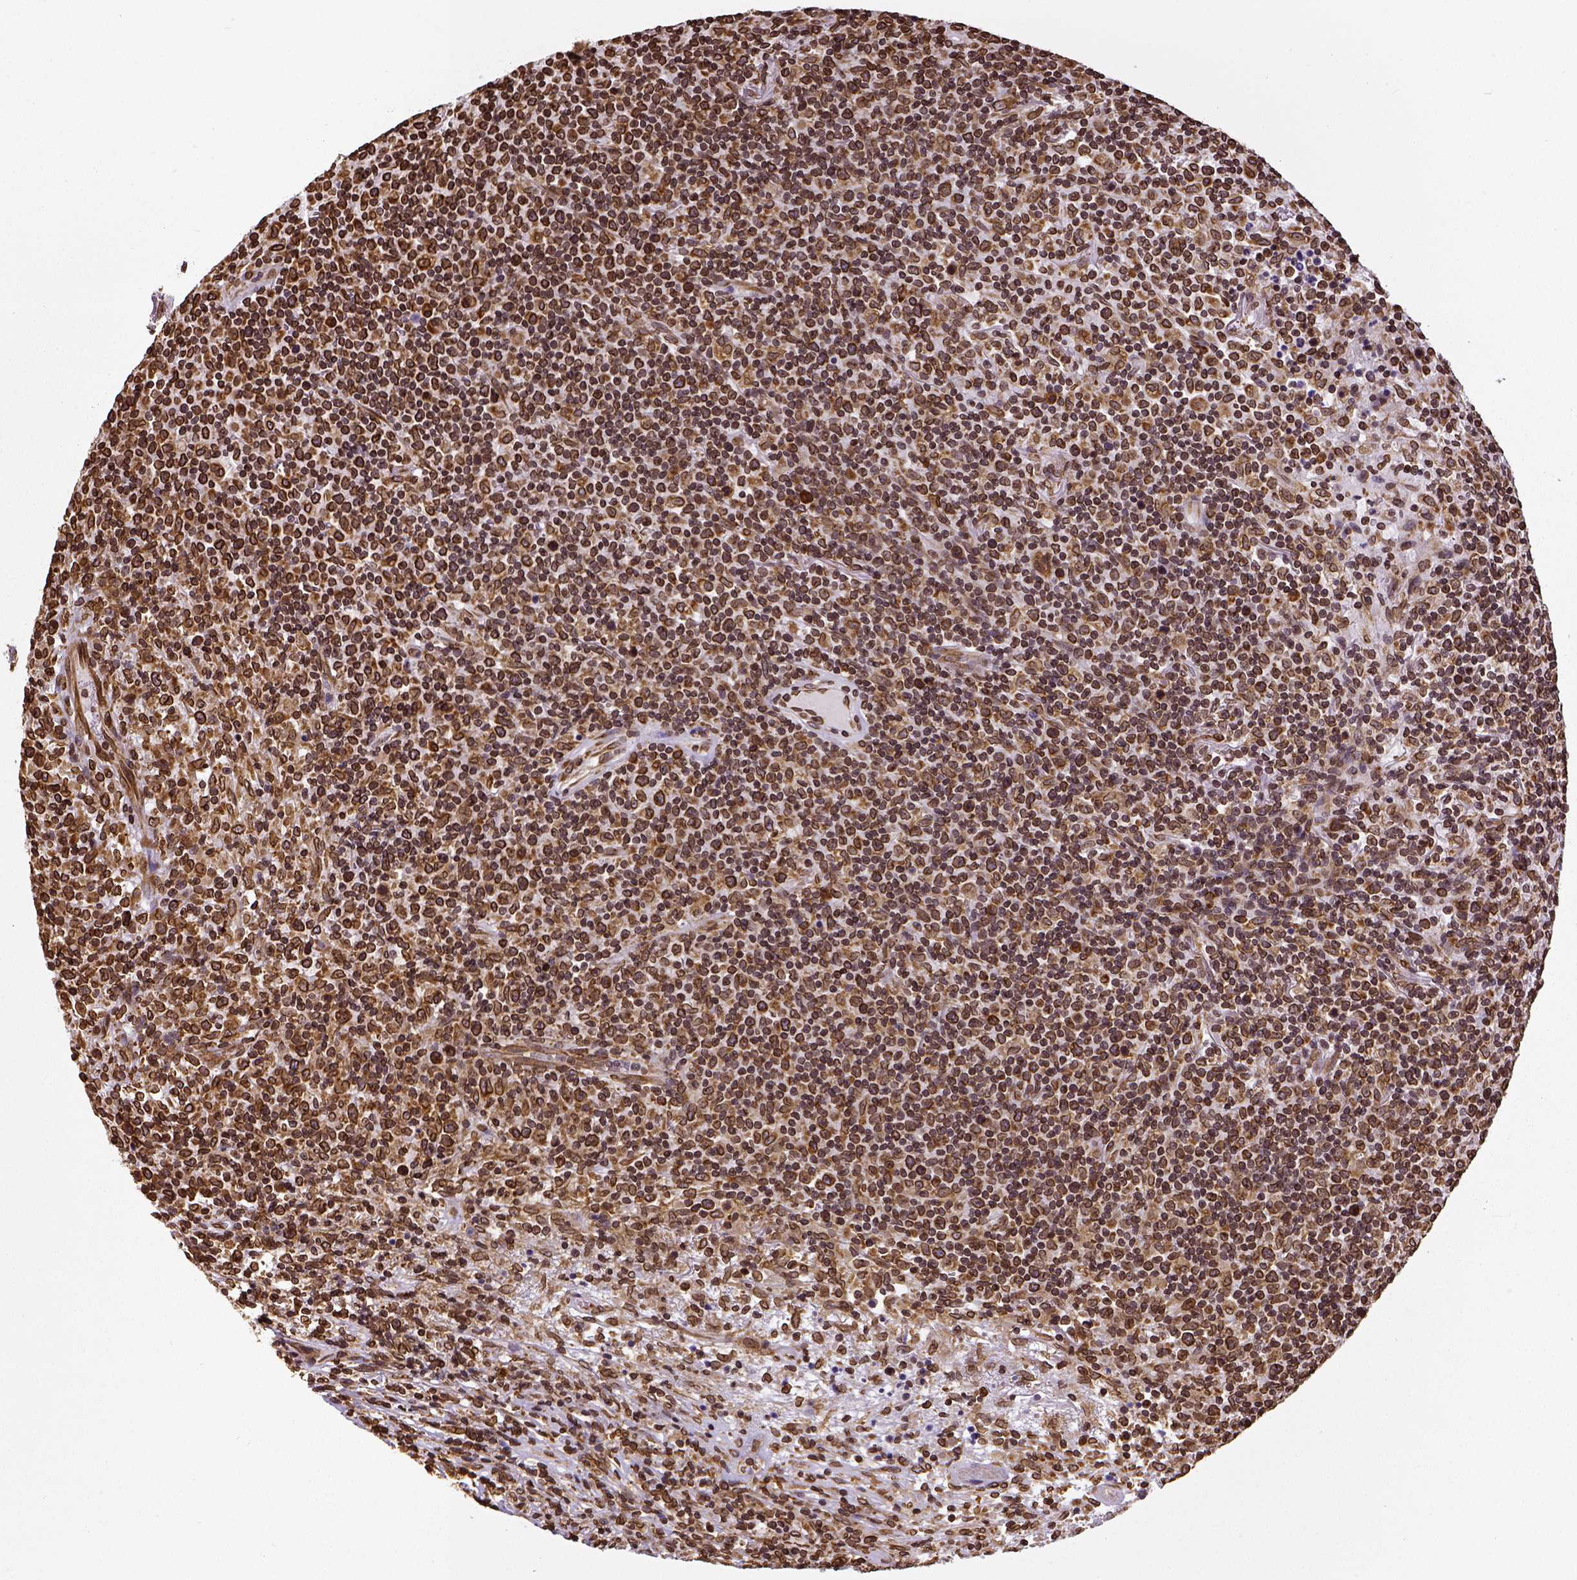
{"staining": {"intensity": "strong", "quantity": ">75%", "location": "cytoplasmic/membranous,nuclear"}, "tissue": "lymphoma", "cell_type": "Tumor cells", "image_type": "cancer", "snomed": [{"axis": "morphology", "description": "Malignant lymphoma, non-Hodgkin's type, High grade"}, {"axis": "topography", "description": "Lung"}], "caption": "A brown stain labels strong cytoplasmic/membranous and nuclear expression of a protein in malignant lymphoma, non-Hodgkin's type (high-grade) tumor cells.", "gene": "MTDH", "patient": {"sex": "male", "age": 79}}